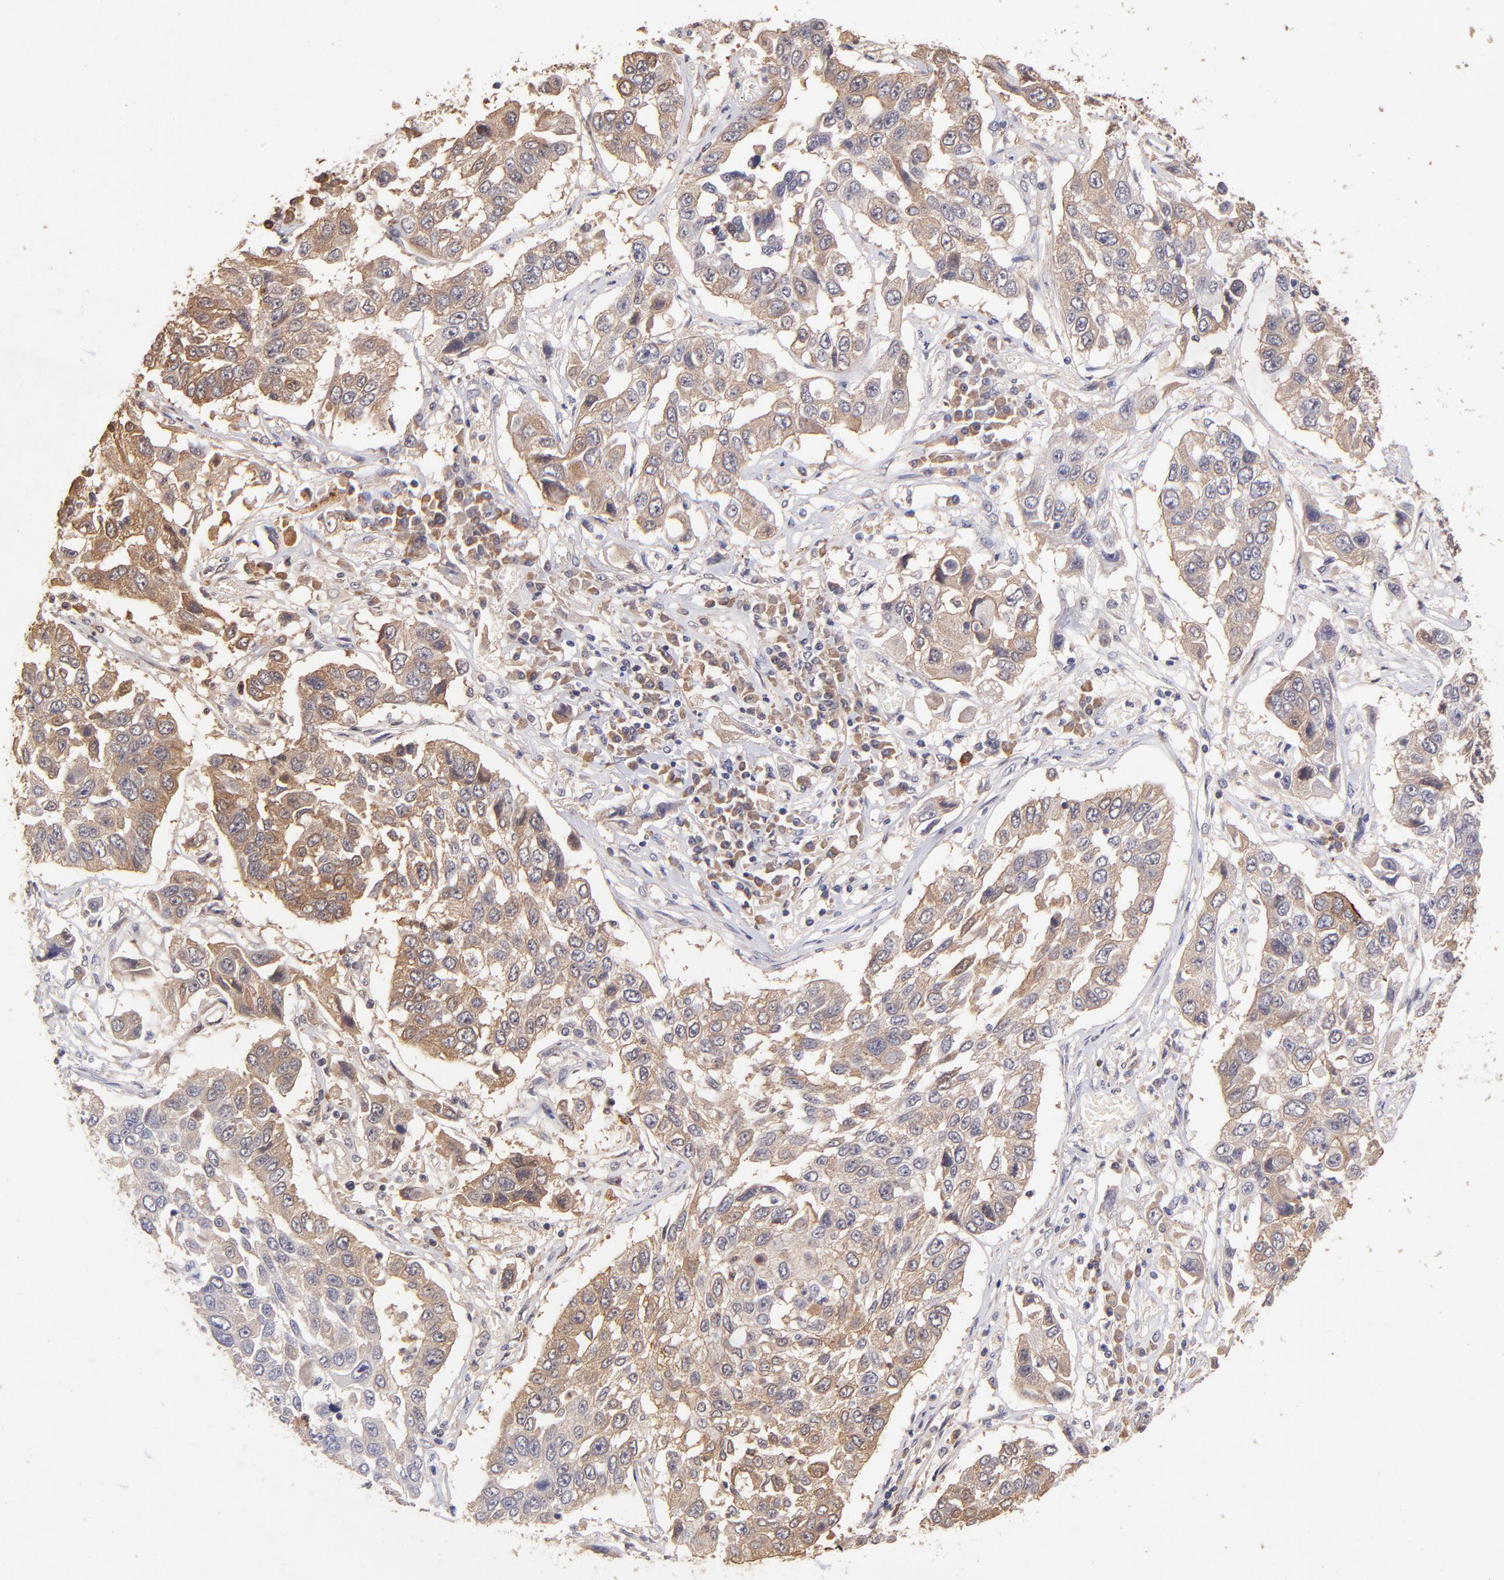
{"staining": {"intensity": "moderate", "quantity": ">75%", "location": "cytoplasmic/membranous"}, "tissue": "lung cancer", "cell_type": "Tumor cells", "image_type": "cancer", "snomed": [{"axis": "morphology", "description": "Squamous cell carcinoma, NOS"}, {"axis": "topography", "description": "Lung"}], "caption": "The image demonstrates a brown stain indicating the presence of a protein in the cytoplasmic/membranous of tumor cells in squamous cell carcinoma (lung). Nuclei are stained in blue.", "gene": "RNASEL", "patient": {"sex": "male", "age": 71}}